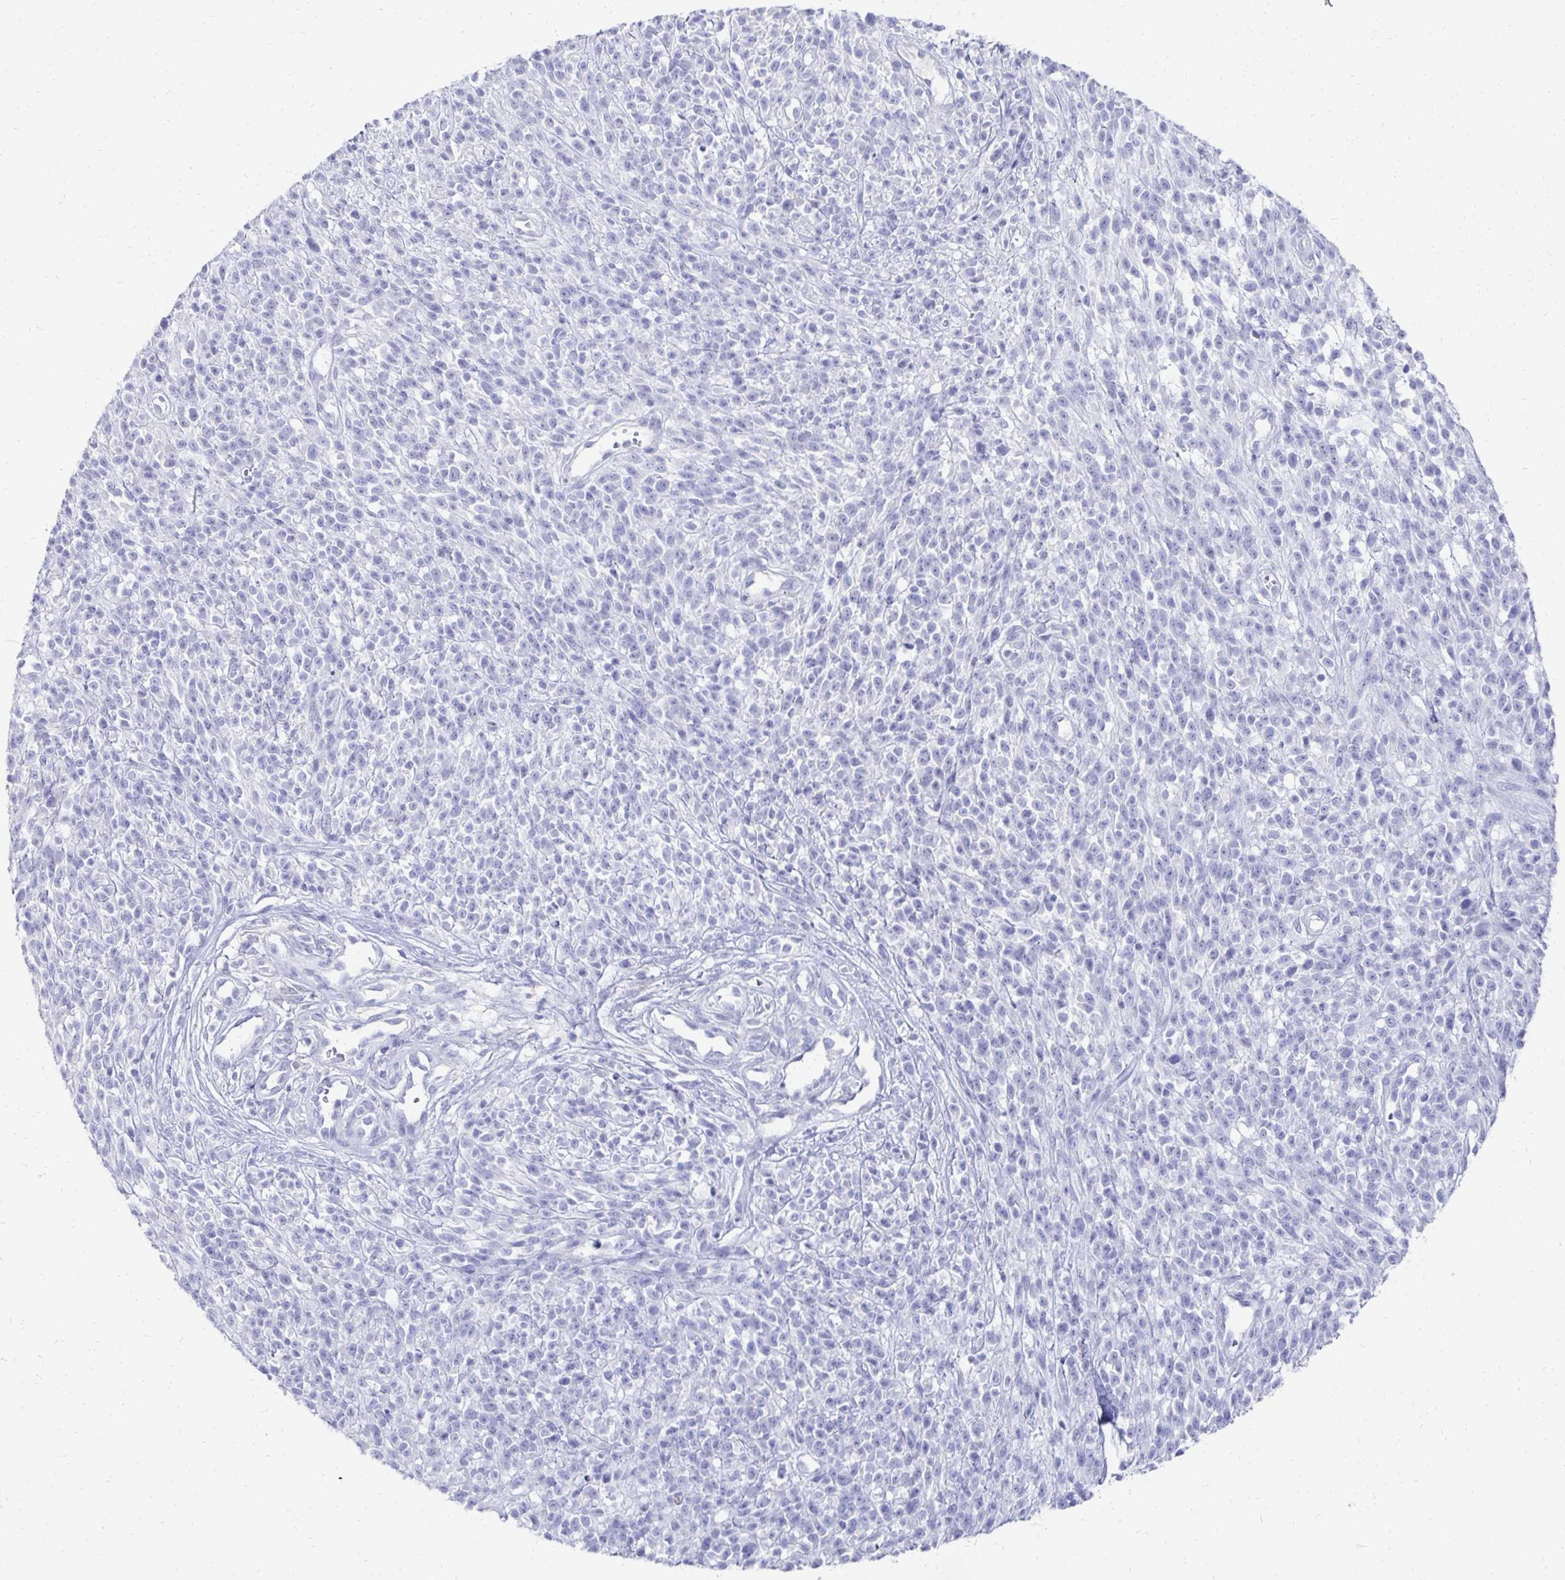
{"staining": {"intensity": "negative", "quantity": "none", "location": "none"}, "tissue": "melanoma", "cell_type": "Tumor cells", "image_type": "cancer", "snomed": [{"axis": "morphology", "description": "Malignant melanoma, NOS"}, {"axis": "topography", "description": "Skin"}, {"axis": "topography", "description": "Skin of trunk"}], "caption": "Immunohistochemistry of human melanoma demonstrates no positivity in tumor cells.", "gene": "SYCP3", "patient": {"sex": "male", "age": 74}}